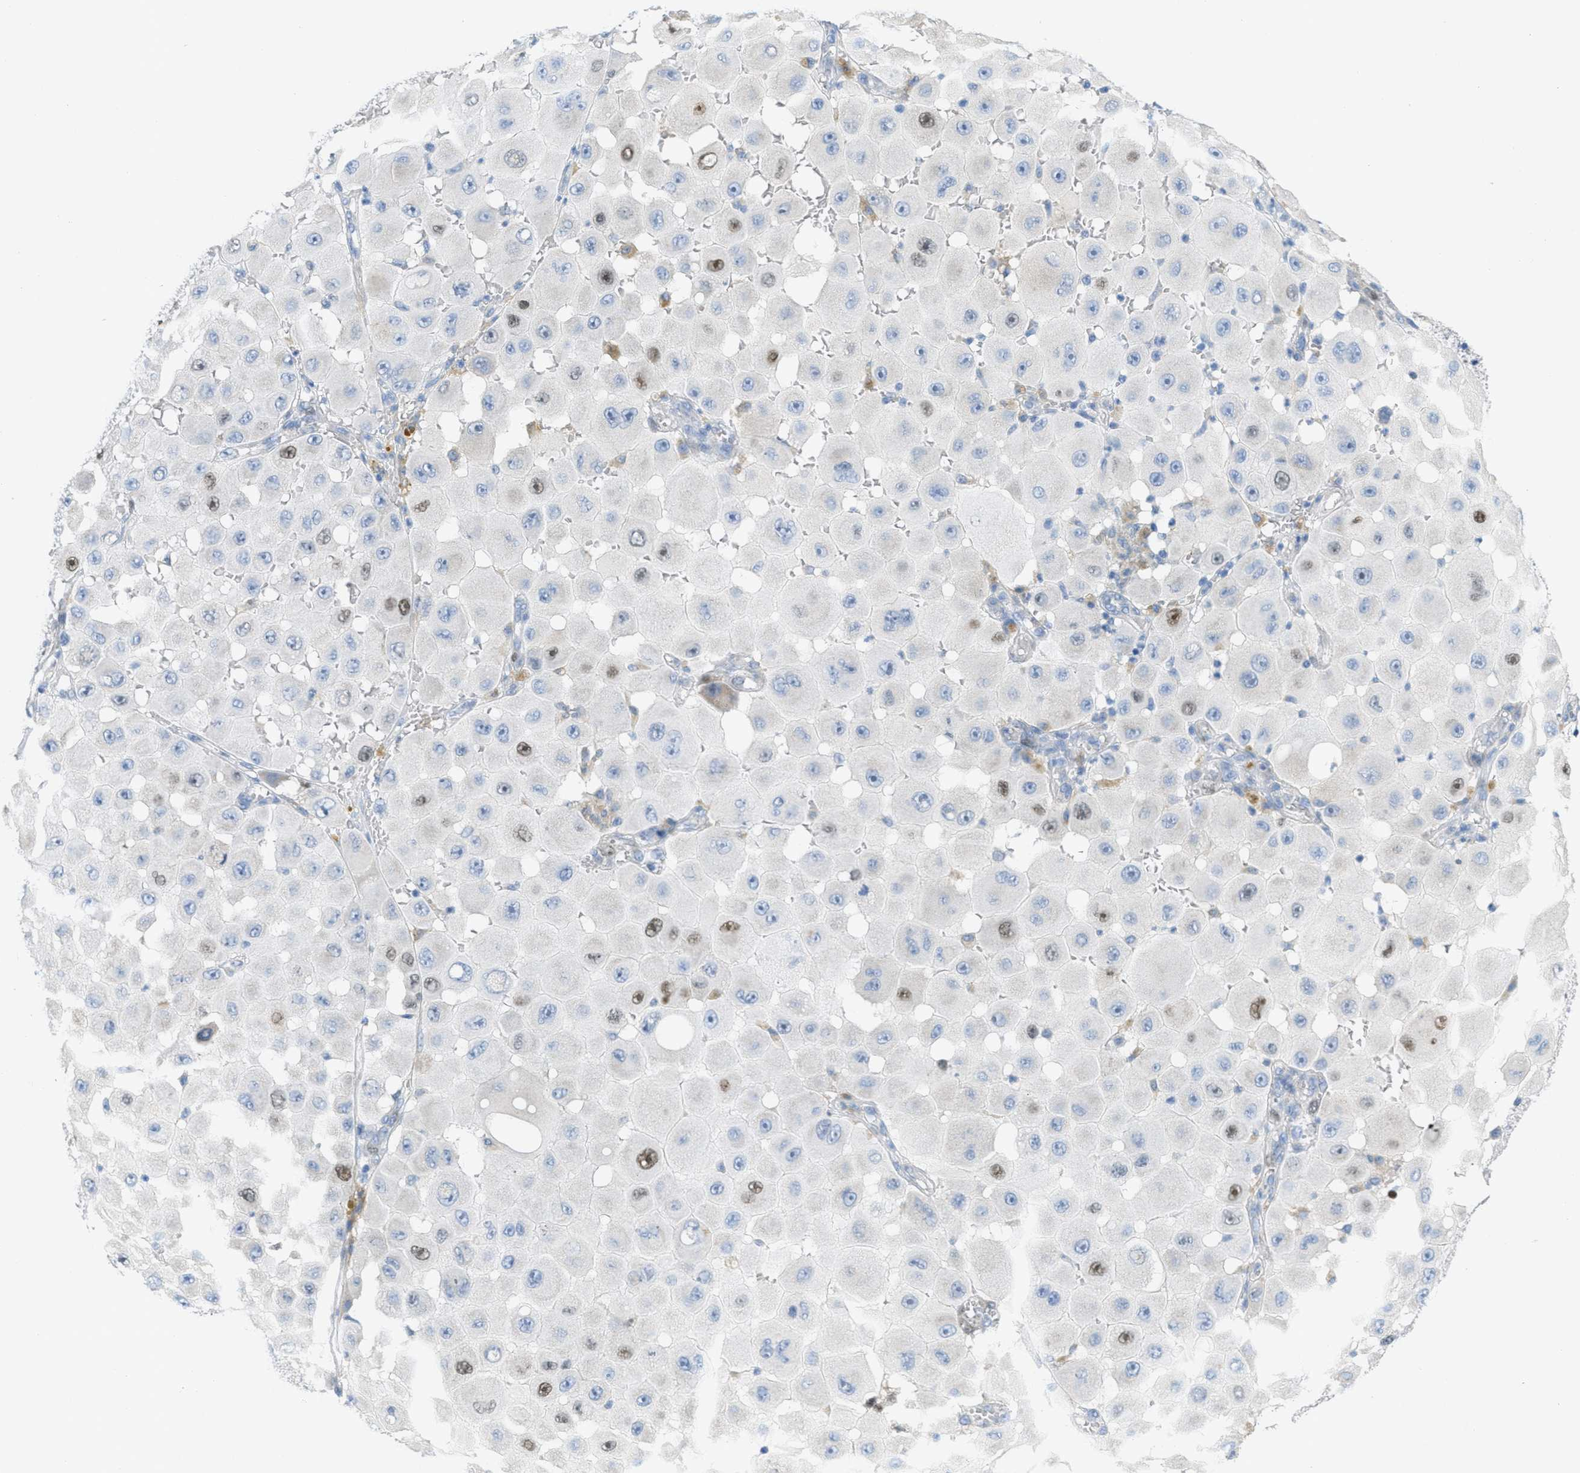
{"staining": {"intensity": "strong", "quantity": "<25%", "location": "cytoplasmic/membranous,nuclear"}, "tissue": "melanoma", "cell_type": "Tumor cells", "image_type": "cancer", "snomed": [{"axis": "morphology", "description": "Malignant melanoma, NOS"}, {"axis": "topography", "description": "Skin"}], "caption": "DAB immunohistochemical staining of malignant melanoma shows strong cytoplasmic/membranous and nuclear protein expression in approximately <25% of tumor cells.", "gene": "ORC6", "patient": {"sex": "female", "age": 81}}